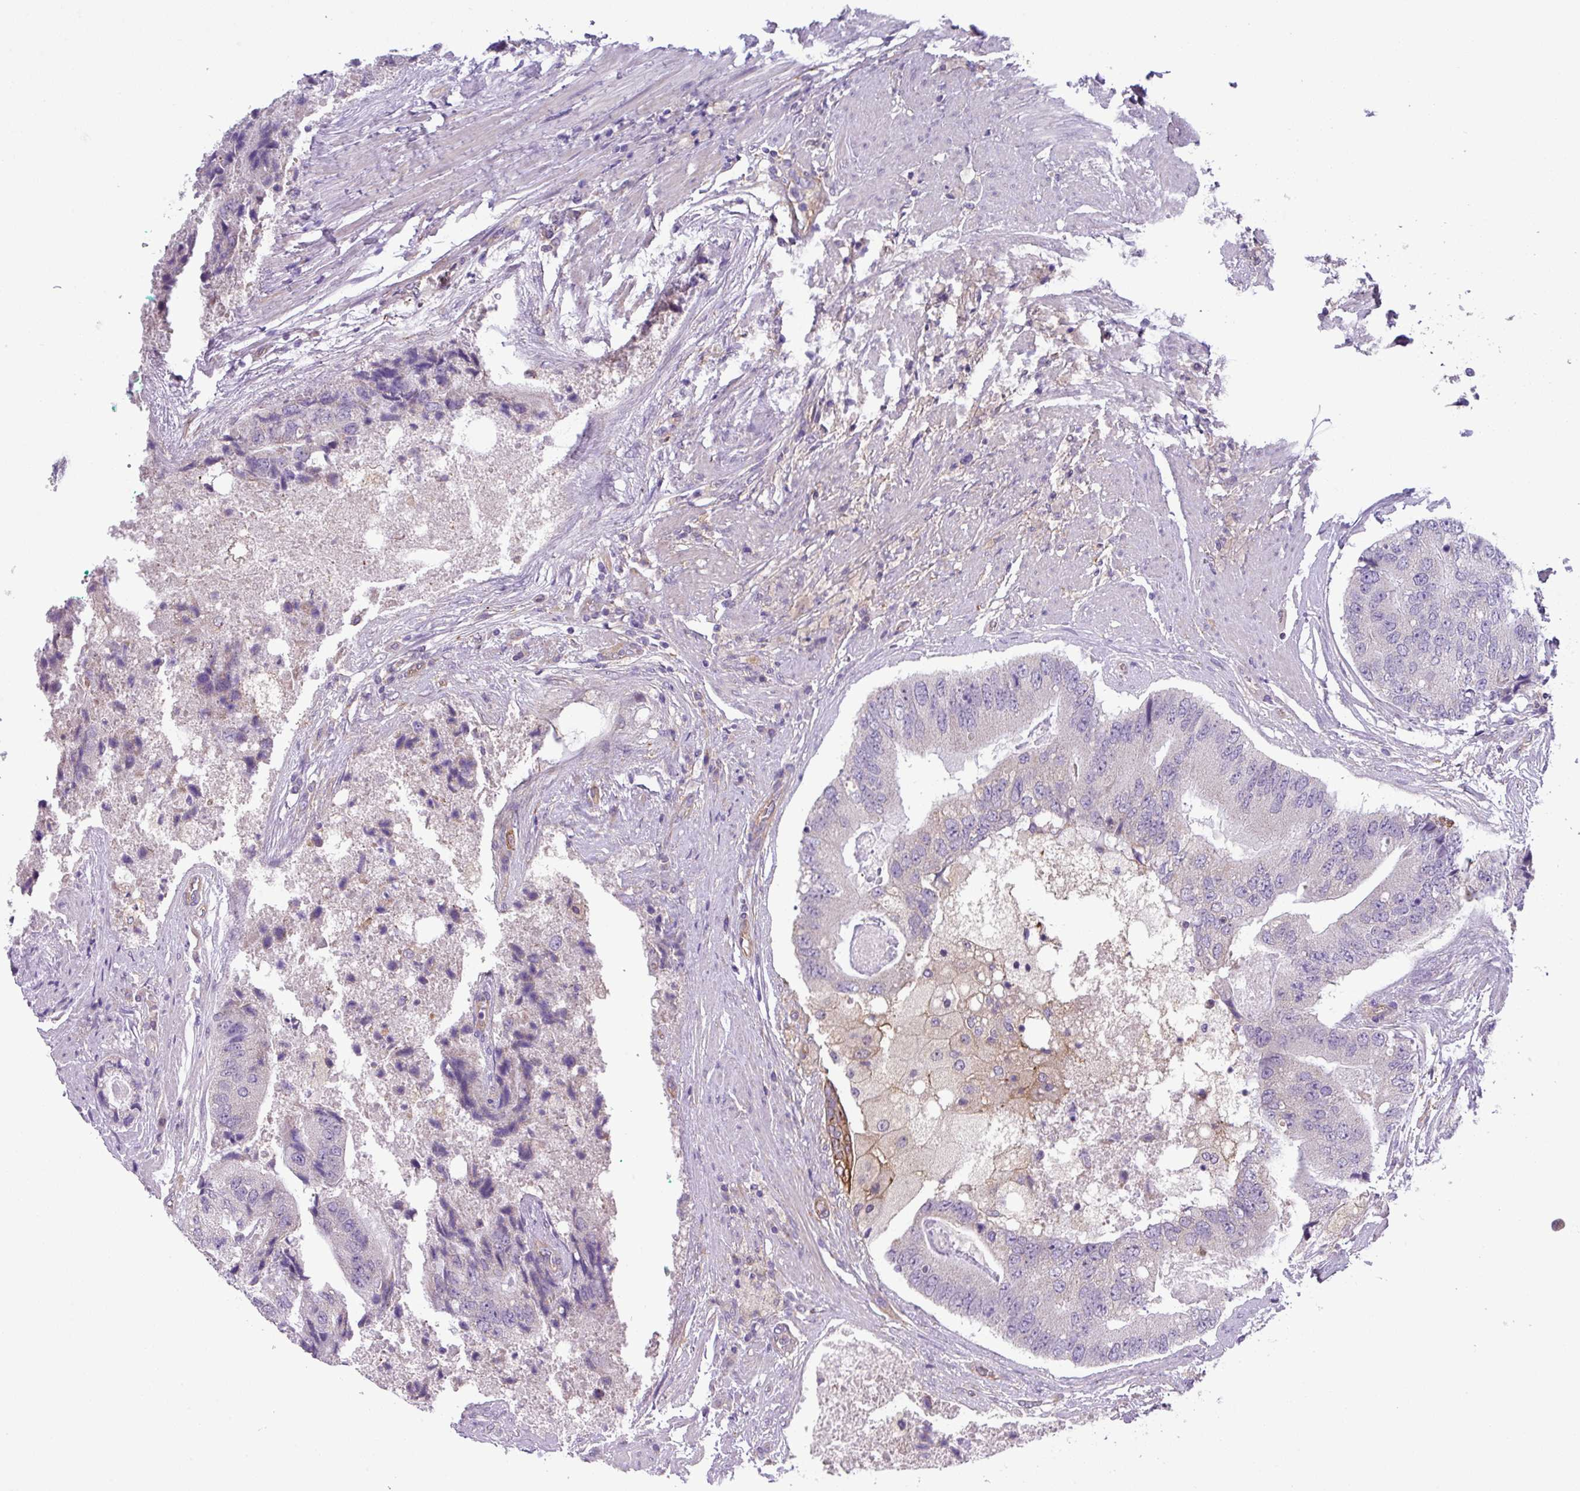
{"staining": {"intensity": "negative", "quantity": "none", "location": "none"}, "tissue": "prostate cancer", "cell_type": "Tumor cells", "image_type": "cancer", "snomed": [{"axis": "morphology", "description": "Adenocarcinoma, High grade"}, {"axis": "topography", "description": "Prostate"}], "caption": "Prostate high-grade adenocarcinoma was stained to show a protein in brown. There is no significant expression in tumor cells.", "gene": "SLC23A2", "patient": {"sex": "male", "age": 70}}